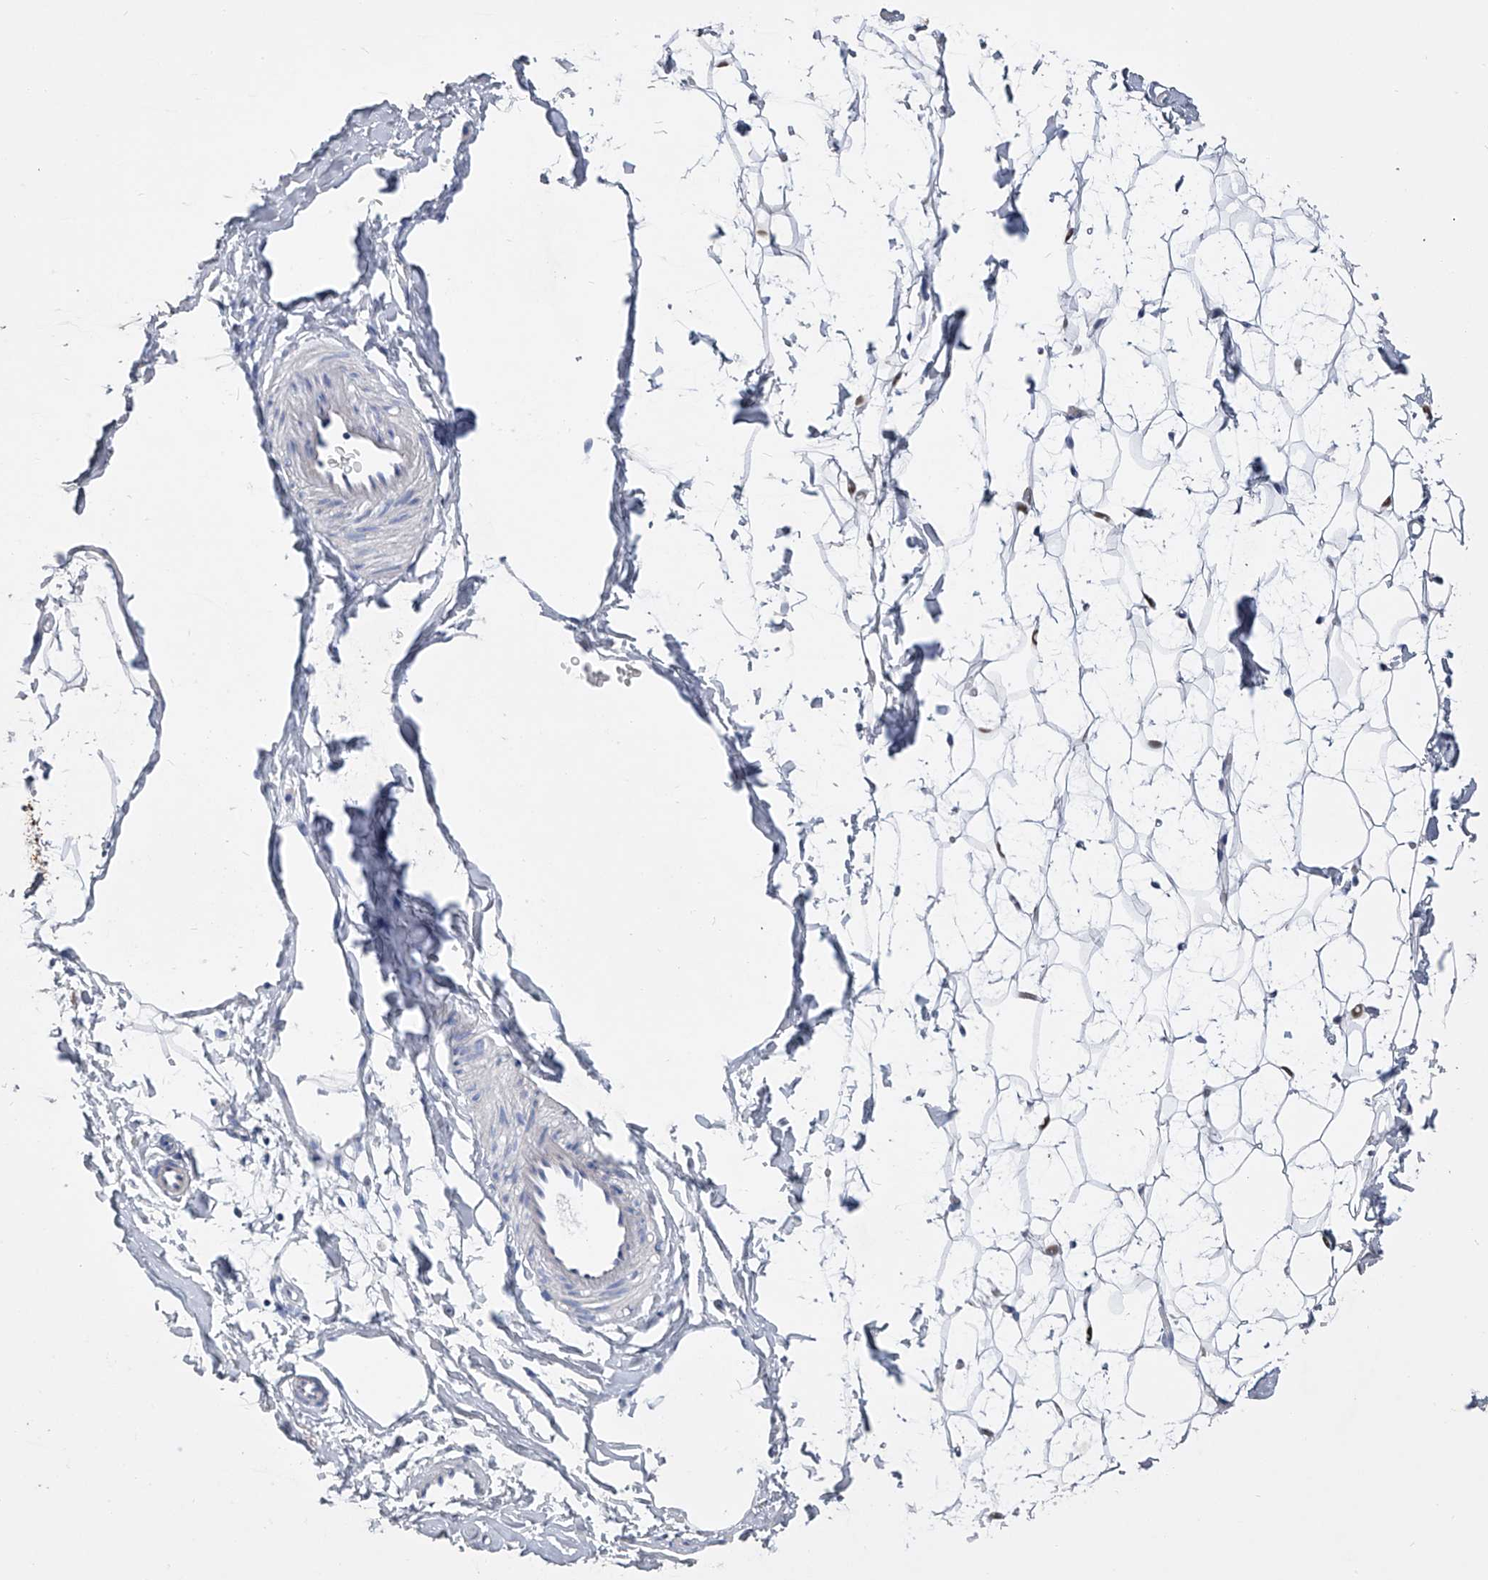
{"staining": {"intensity": "negative", "quantity": "none", "location": "none"}, "tissue": "adipose tissue", "cell_type": "Adipocytes", "image_type": "normal", "snomed": [{"axis": "morphology", "description": "Normal tissue, NOS"}, {"axis": "topography", "description": "Breast"}], "caption": "Immunohistochemistry (IHC) micrograph of normal adipose tissue stained for a protein (brown), which exhibits no staining in adipocytes.", "gene": "ADRA1A", "patient": {"sex": "female", "age": 23}}